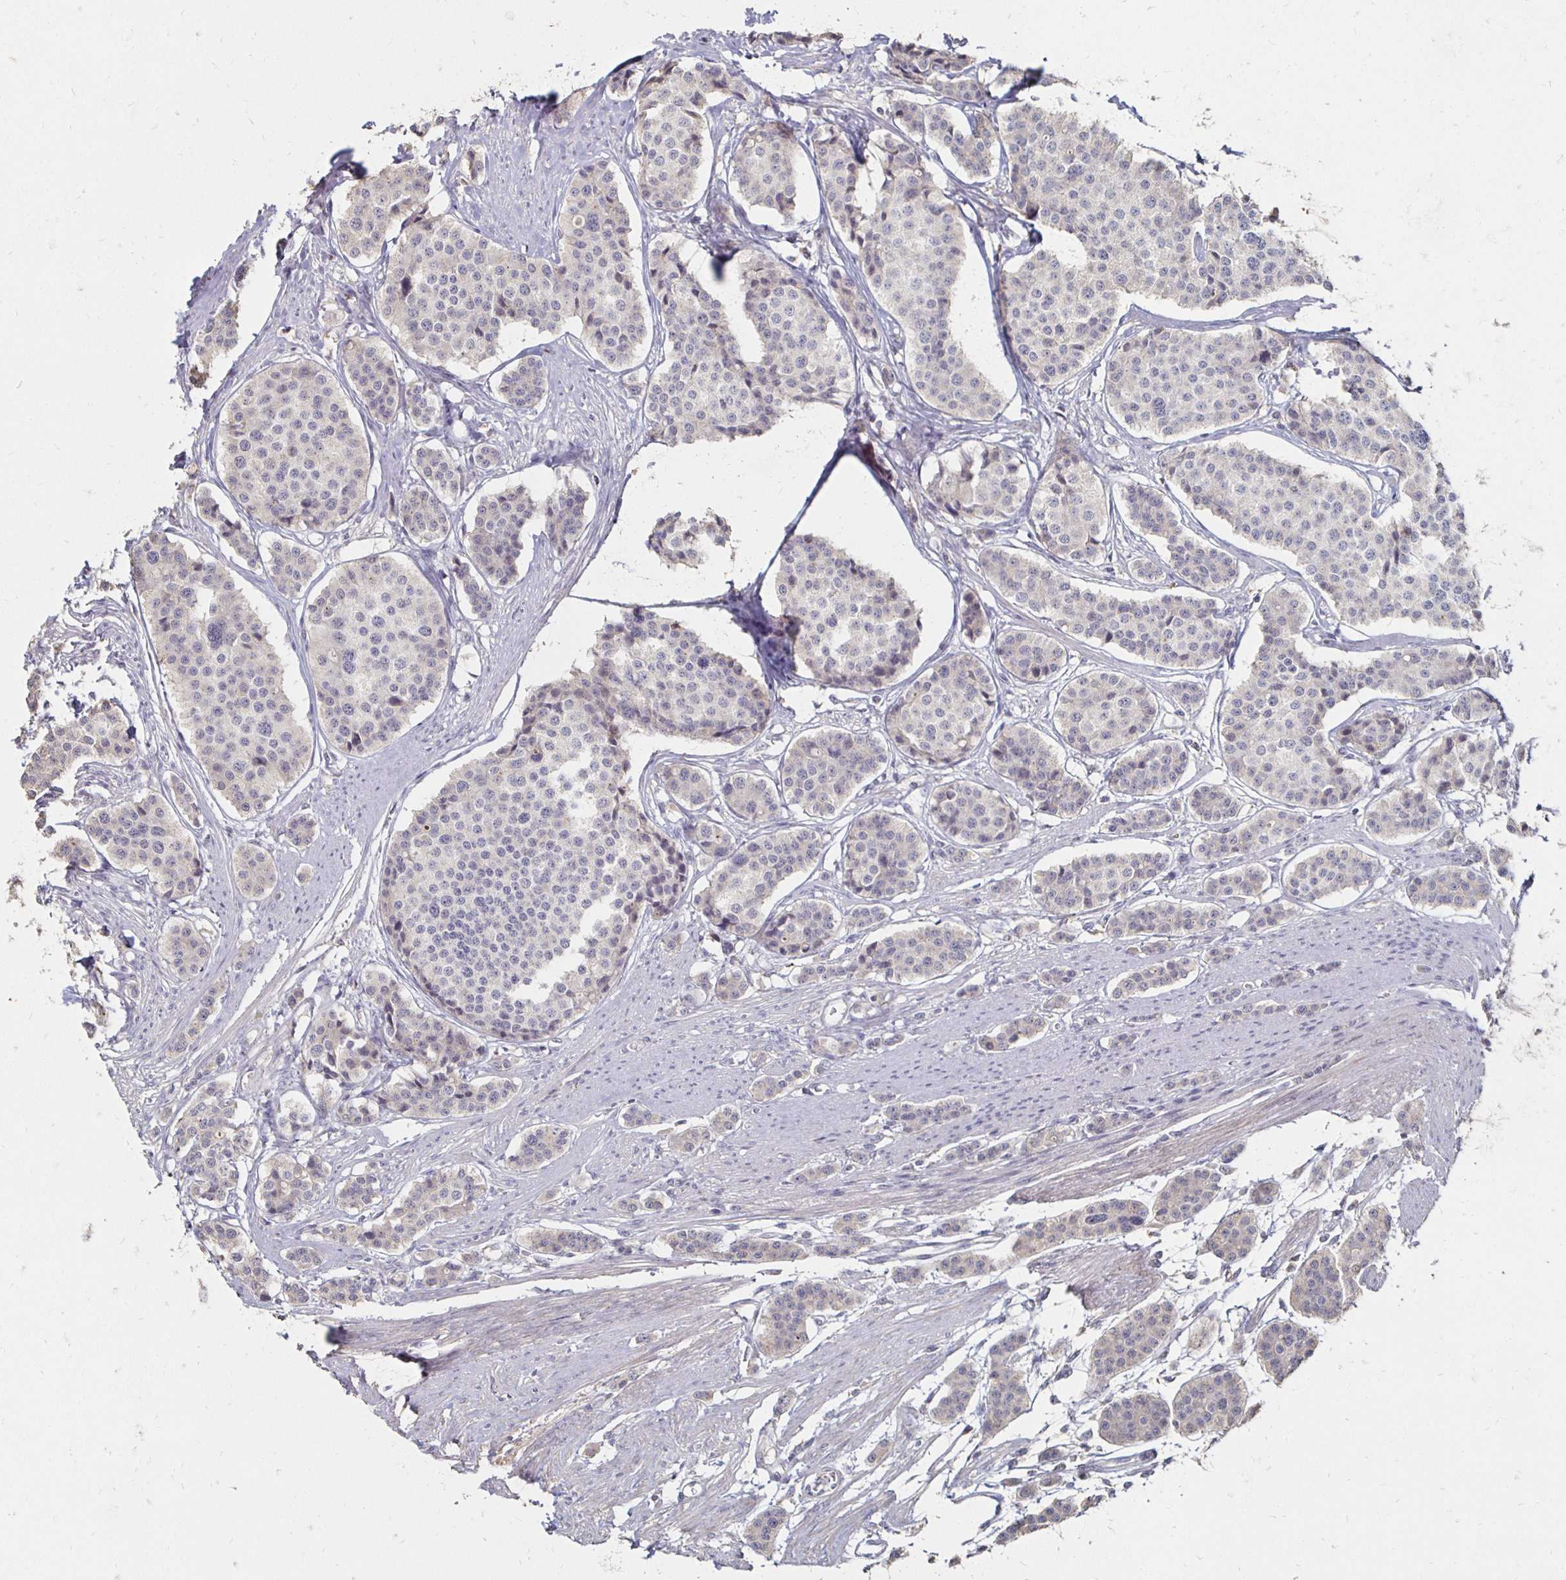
{"staining": {"intensity": "negative", "quantity": "none", "location": "none"}, "tissue": "carcinoid", "cell_type": "Tumor cells", "image_type": "cancer", "snomed": [{"axis": "morphology", "description": "Carcinoid, malignant, NOS"}, {"axis": "topography", "description": "Small intestine"}], "caption": "A high-resolution photomicrograph shows immunohistochemistry (IHC) staining of malignant carcinoid, which reveals no significant positivity in tumor cells.", "gene": "ZNF727", "patient": {"sex": "male", "age": 60}}